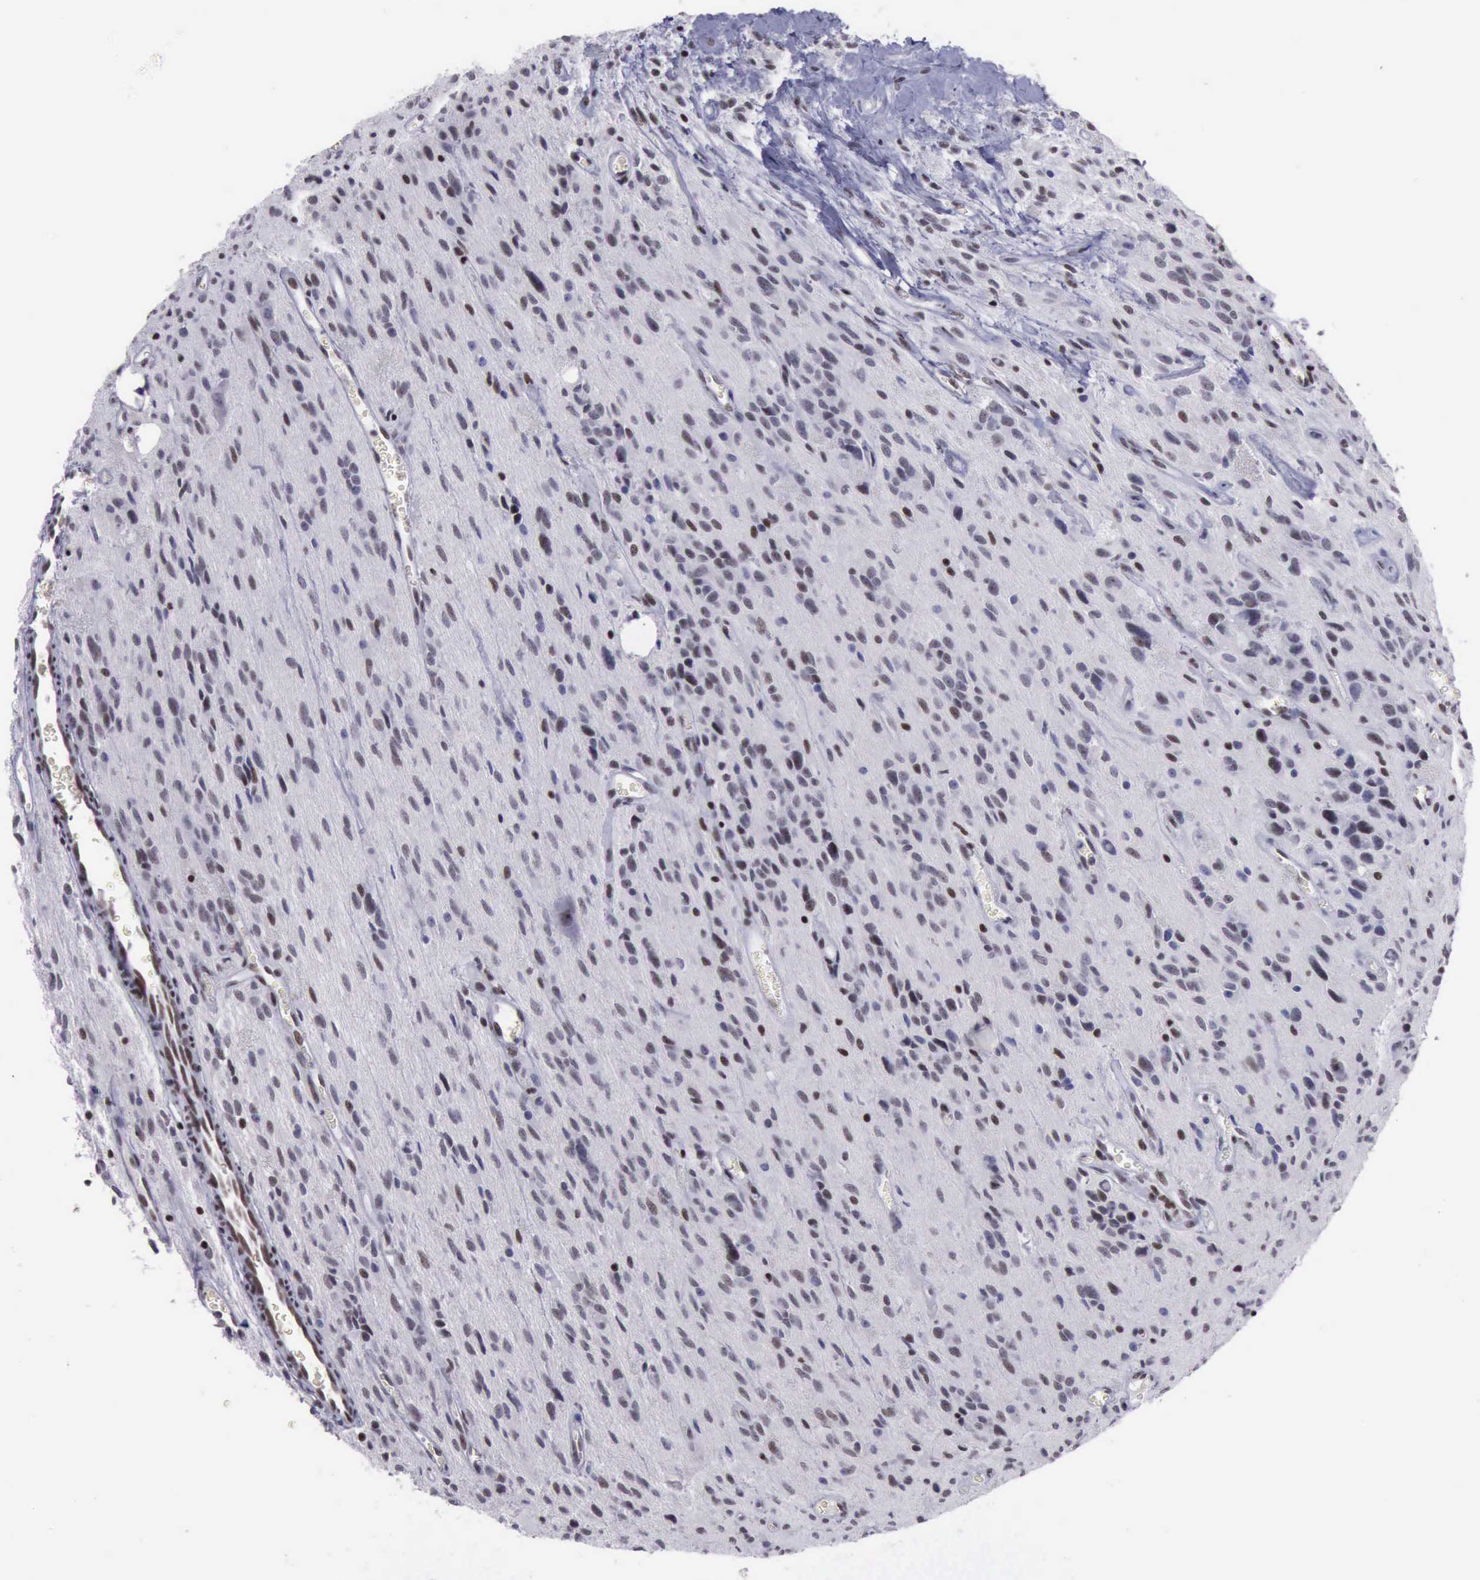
{"staining": {"intensity": "moderate", "quantity": "<25%", "location": "nuclear"}, "tissue": "glioma", "cell_type": "Tumor cells", "image_type": "cancer", "snomed": [{"axis": "morphology", "description": "Glioma, malignant, Low grade"}, {"axis": "topography", "description": "Brain"}], "caption": "Malignant low-grade glioma stained with DAB (3,3'-diaminobenzidine) immunohistochemistry shows low levels of moderate nuclear expression in about <25% of tumor cells.", "gene": "YY1", "patient": {"sex": "female", "age": 15}}